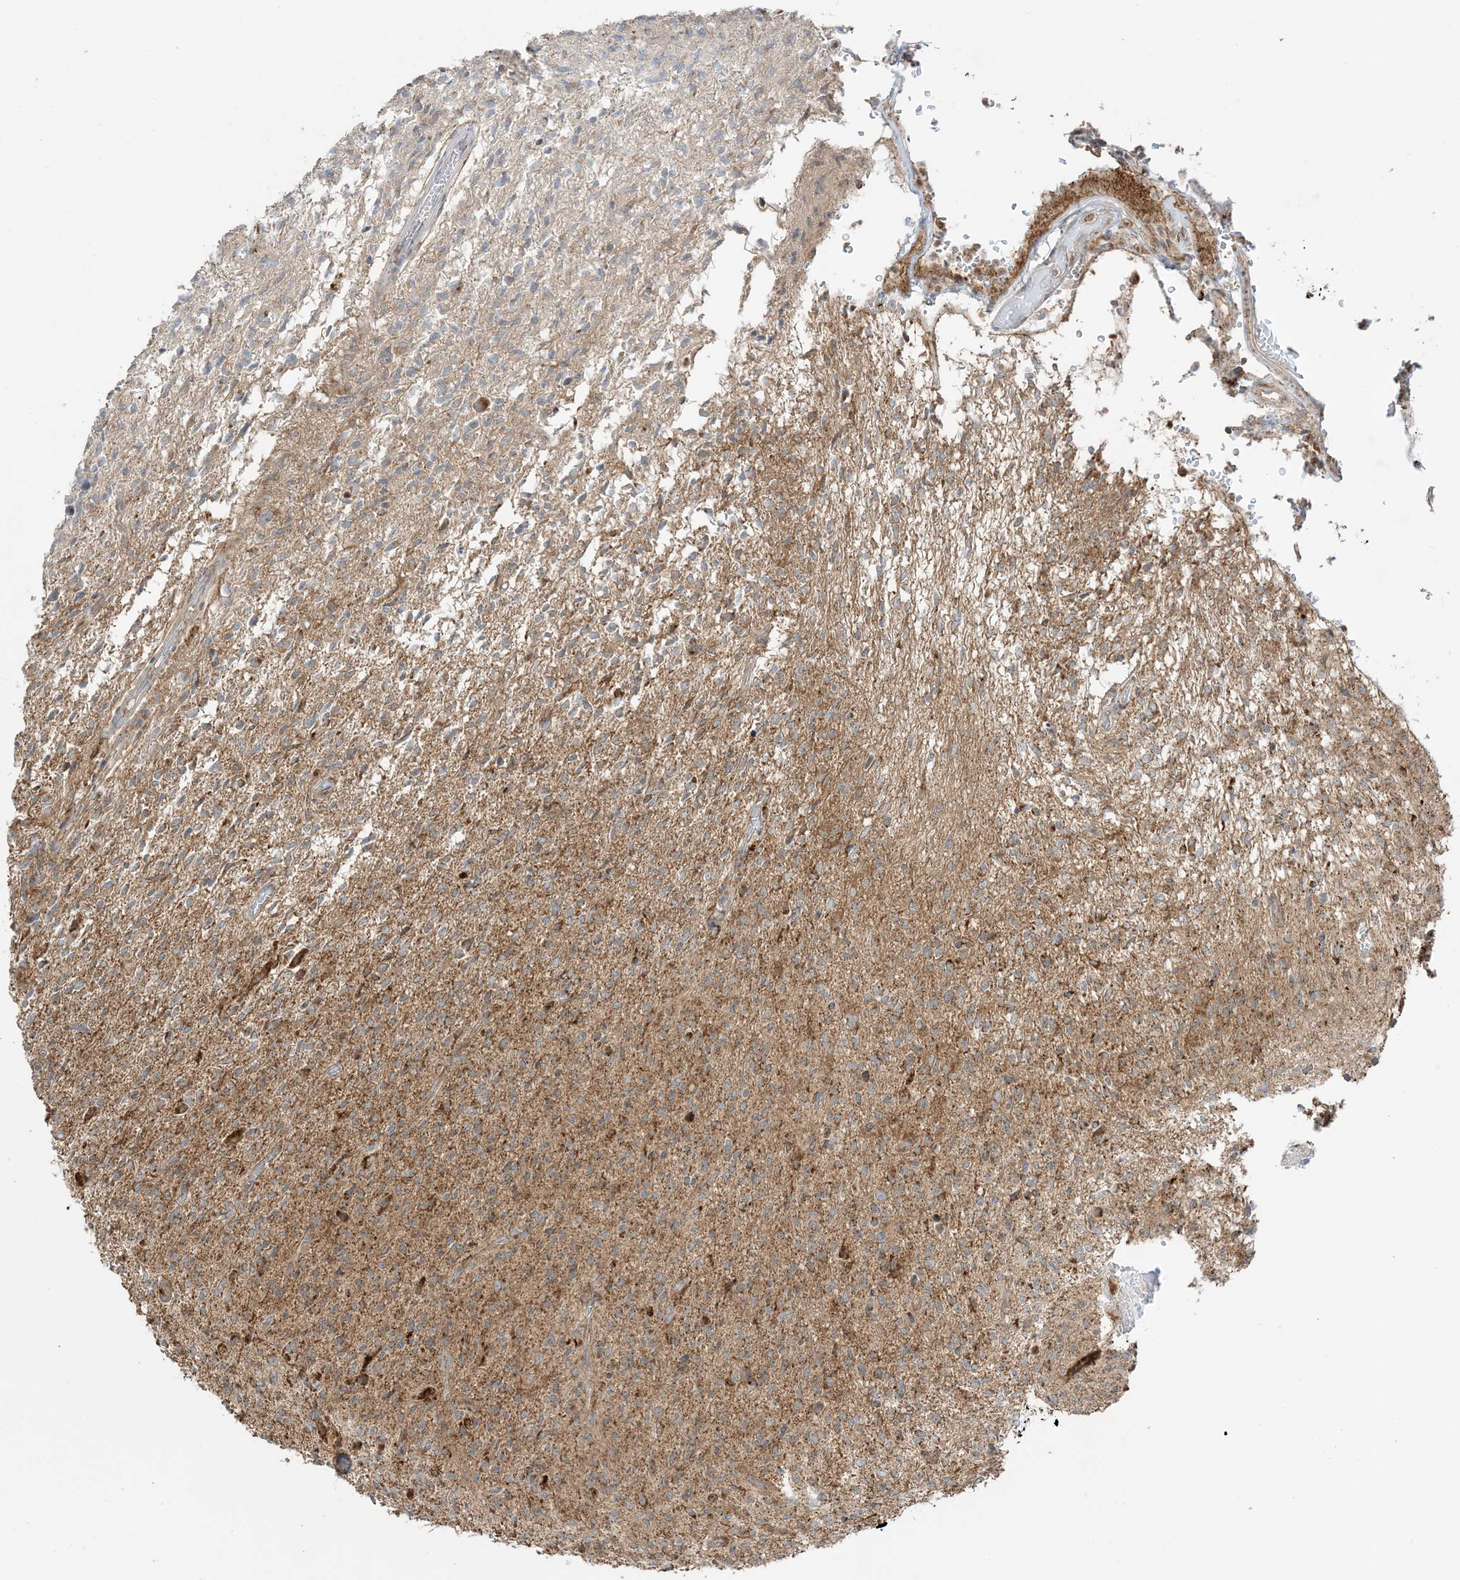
{"staining": {"intensity": "moderate", "quantity": ">75%", "location": "cytoplasmic/membranous"}, "tissue": "glioma", "cell_type": "Tumor cells", "image_type": "cancer", "snomed": [{"axis": "morphology", "description": "Glioma, malignant, High grade"}, {"axis": "topography", "description": "Brain"}], "caption": "Immunohistochemistry (IHC) (DAB) staining of malignant glioma (high-grade) demonstrates moderate cytoplasmic/membranous protein positivity in approximately >75% of tumor cells. Immunohistochemistry (IHC) stains the protein of interest in brown and the nuclei are stained blue.", "gene": "N4BP3", "patient": {"sex": "female", "age": 57}}